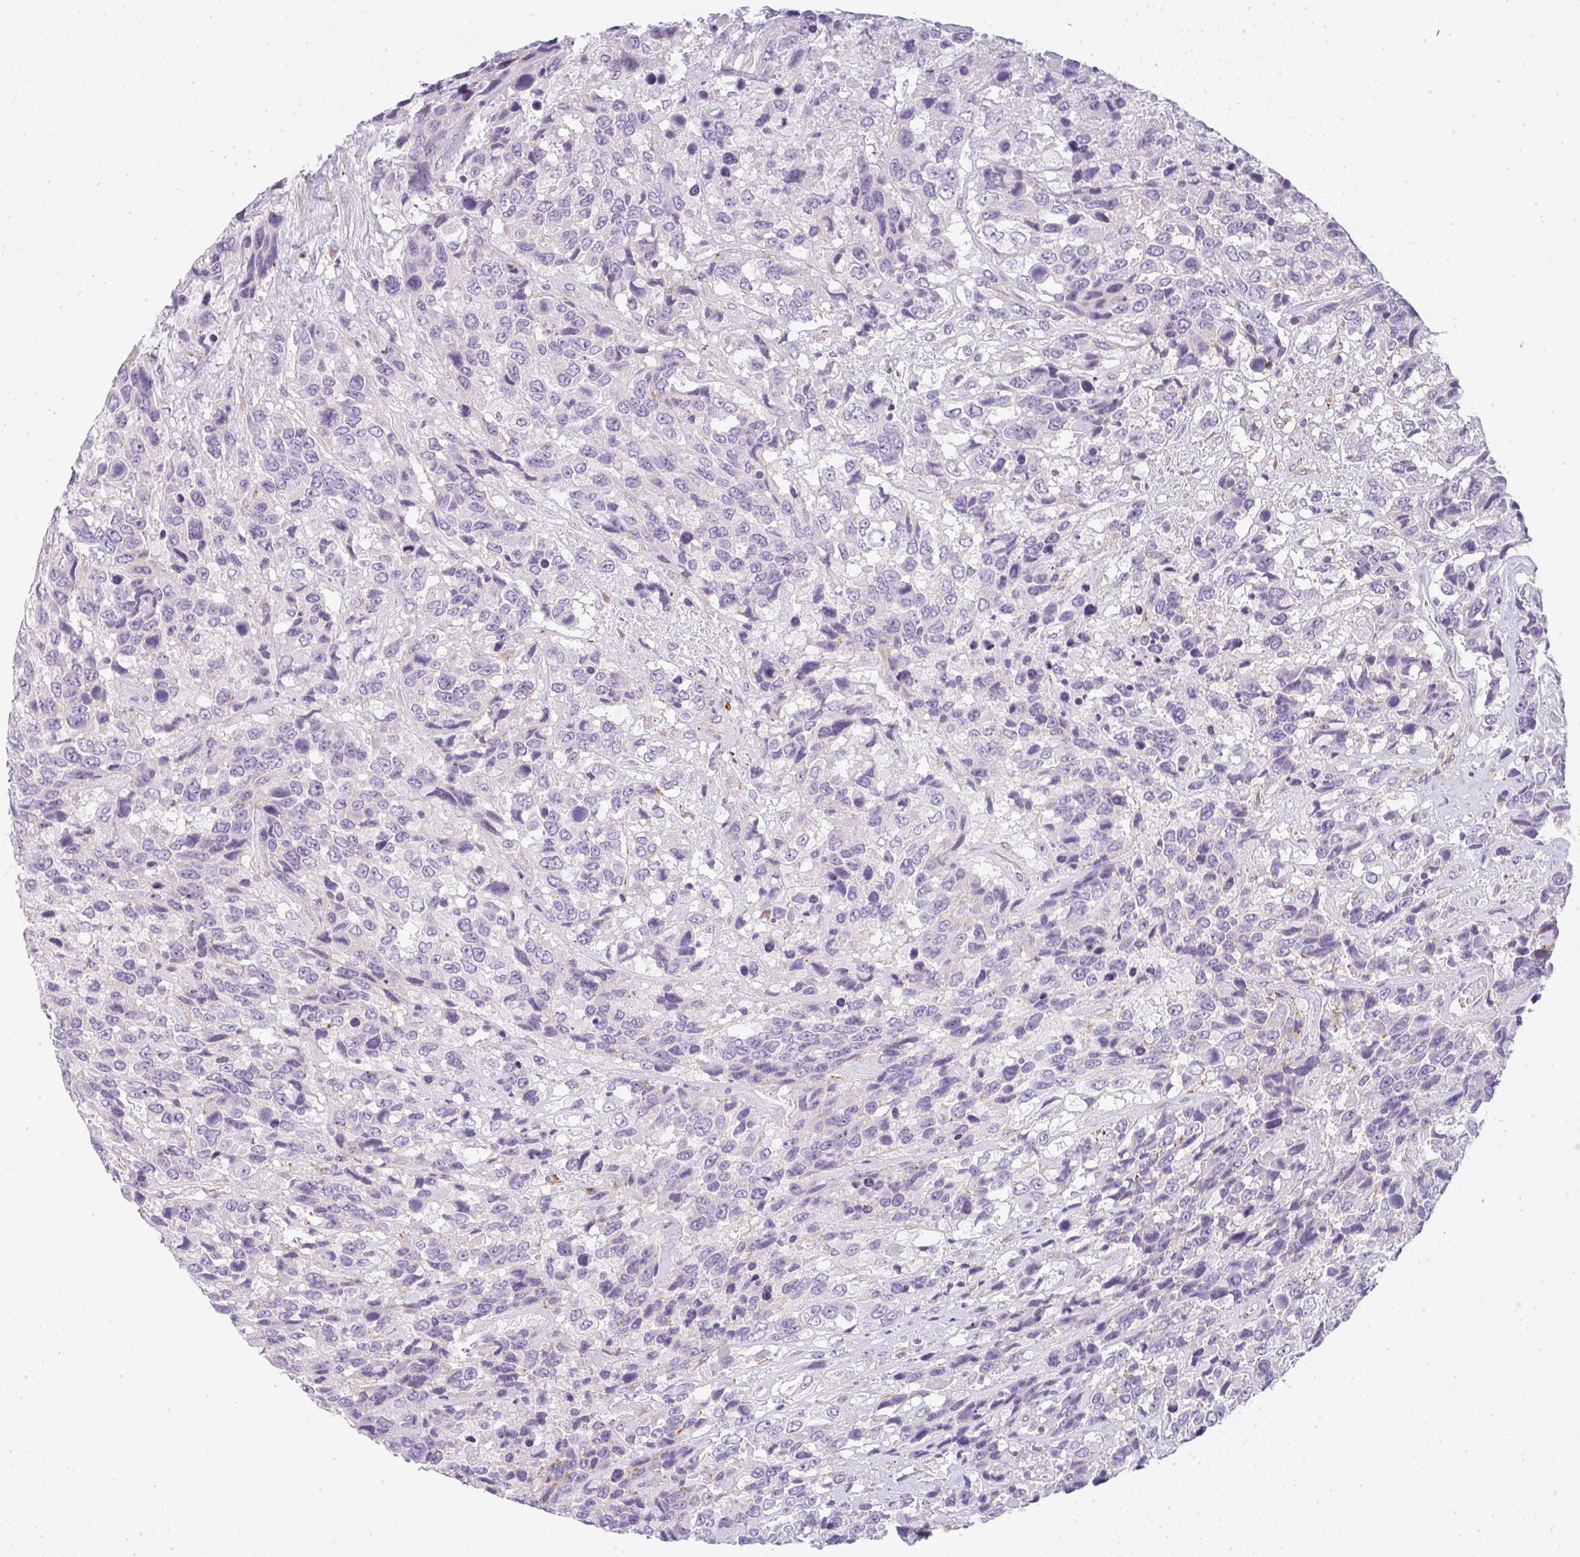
{"staining": {"intensity": "negative", "quantity": "none", "location": "none"}, "tissue": "urothelial cancer", "cell_type": "Tumor cells", "image_type": "cancer", "snomed": [{"axis": "morphology", "description": "Urothelial carcinoma, High grade"}, {"axis": "topography", "description": "Urinary bladder"}], "caption": "This is an IHC micrograph of urothelial cancer. There is no positivity in tumor cells.", "gene": "LPAR4", "patient": {"sex": "female", "age": 70}}